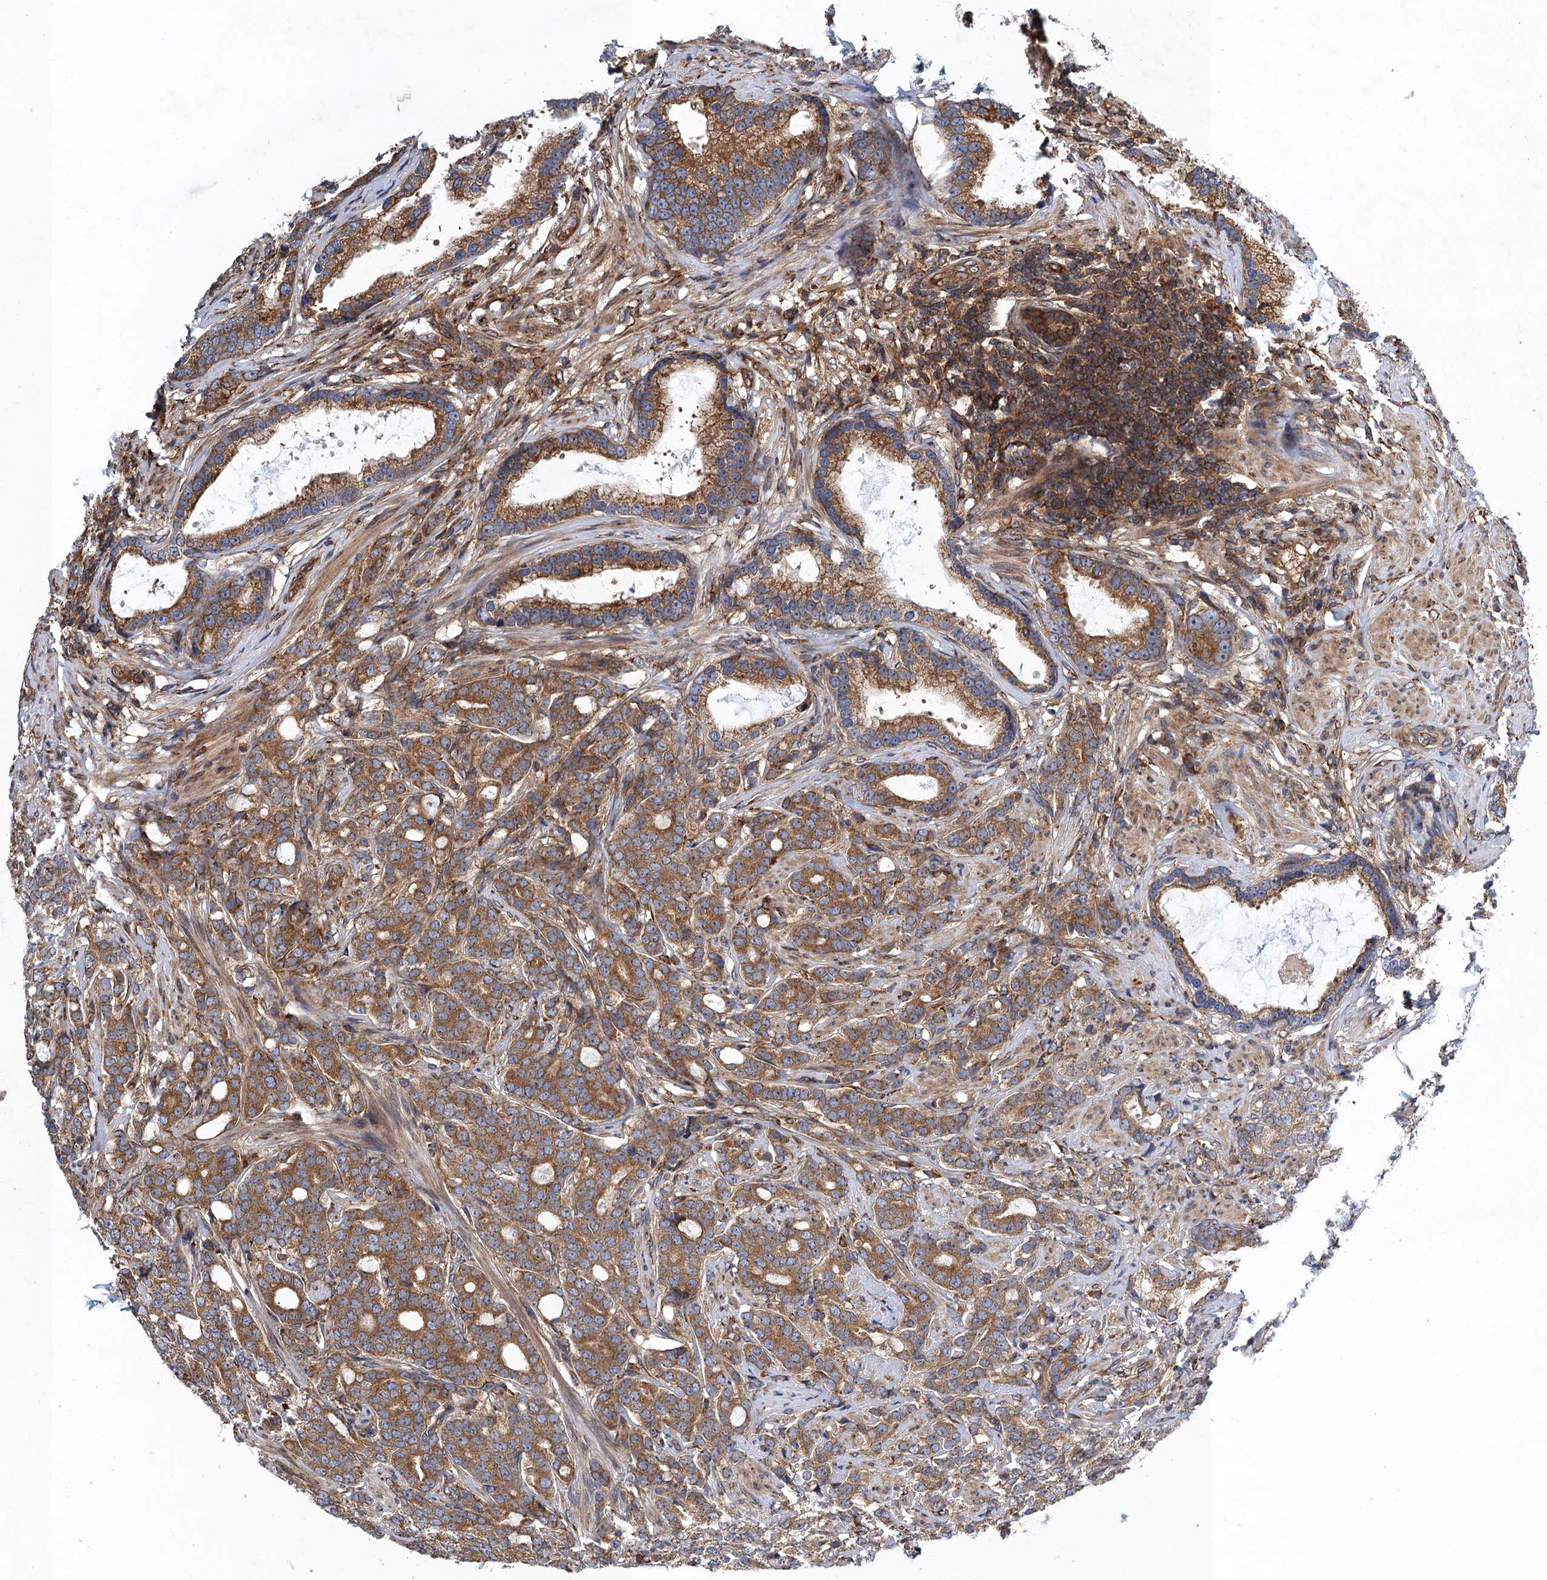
{"staining": {"intensity": "moderate", "quantity": ">75%", "location": "cytoplasmic/membranous"}, "tissue": "prostate cancer", "cell_type": "Tumor cells", "image_type": "cancer", "snomed": [{"axis": "morphology", "description": "Adenocarcinoma, Low grade"}, {"axis": "topography", "description": "Prostate"}], "caption": "Immunohistochemical staining of adenocarcinoma (low-grade) (prostate) shows moderate cytoplasmic/membranous protein expression in approximately >75% of tumor cells.", "gene": "MDM1", "patient": {"sex": "male", "age": 71}}